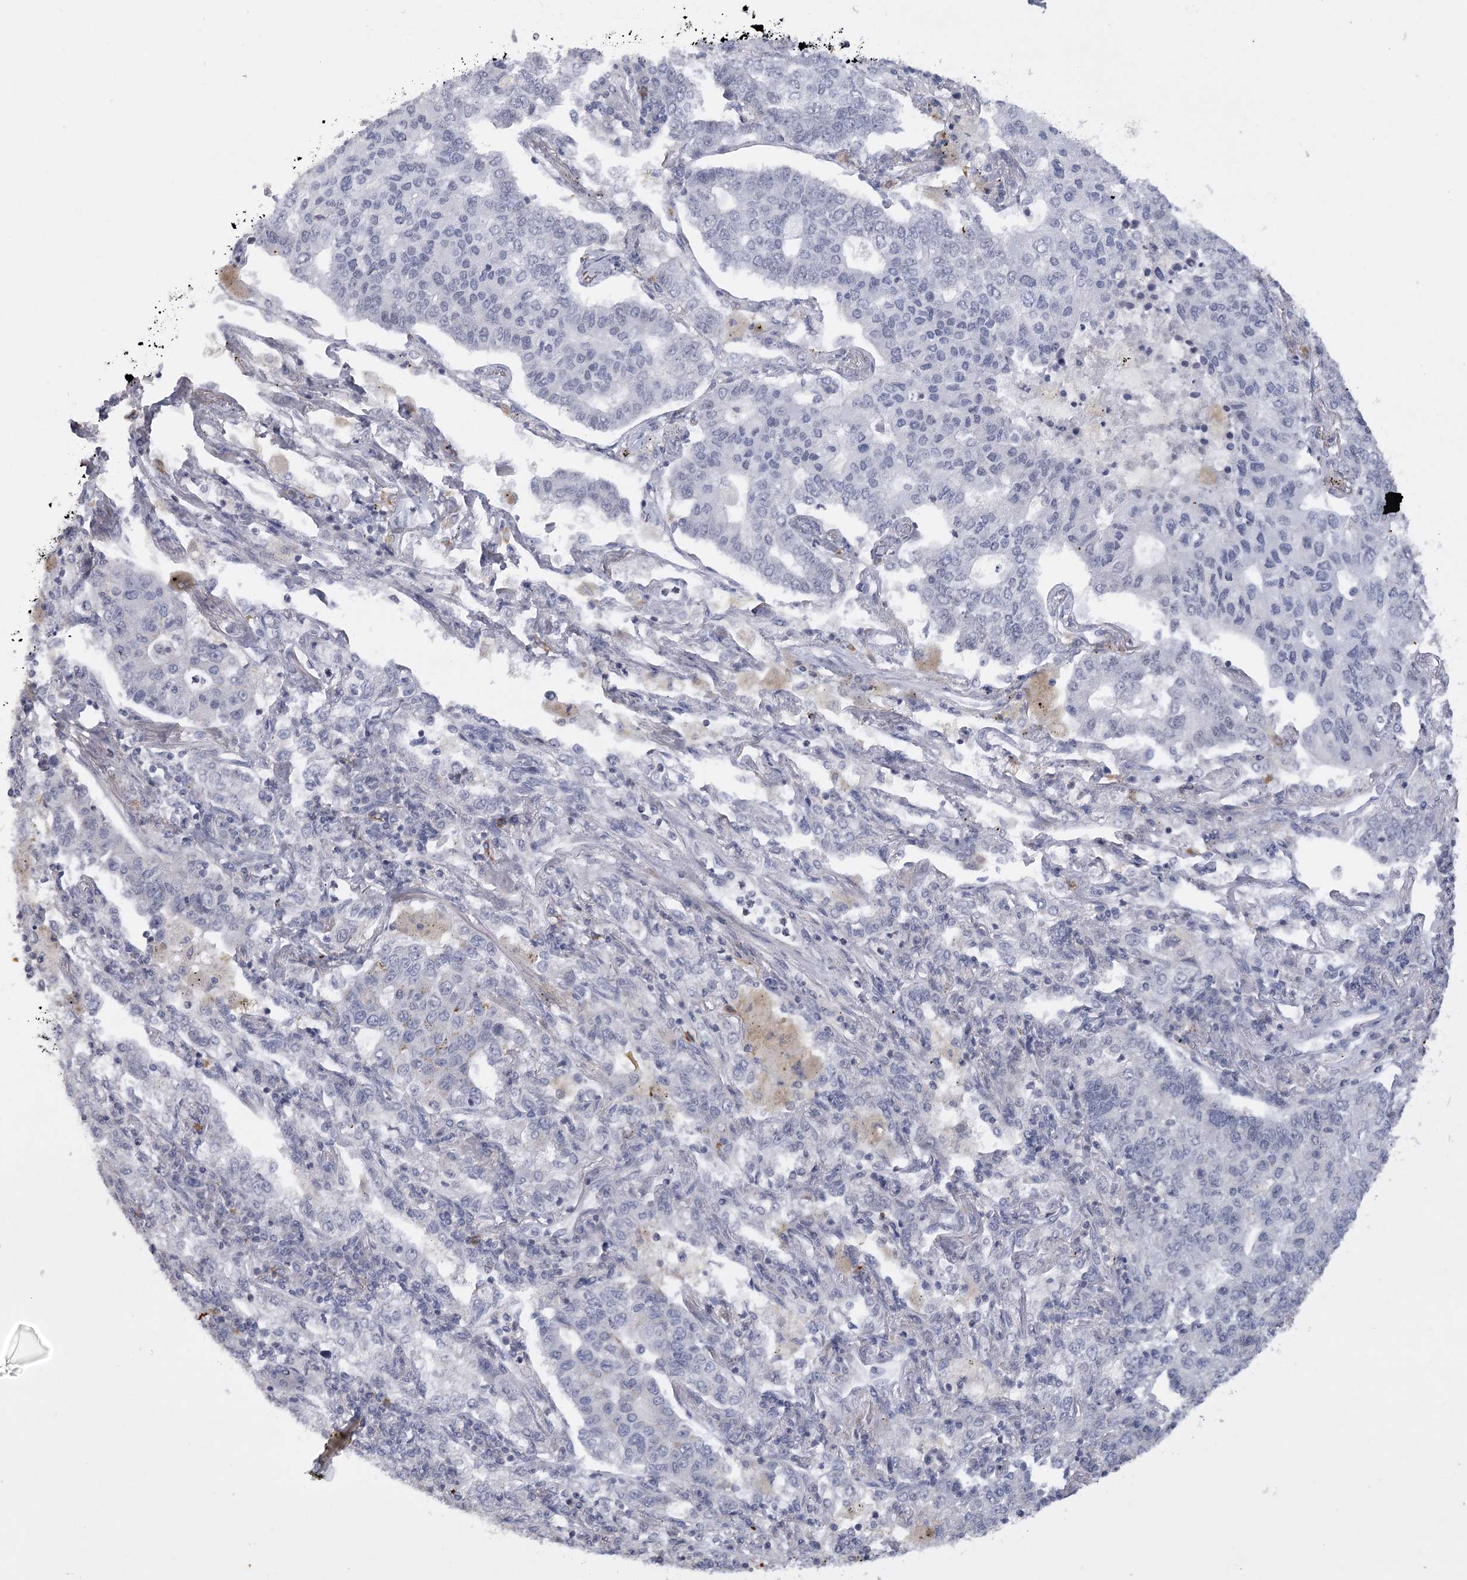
{"staining": {"intensity": "negative", "quantity": "none", "location": "none"}, "tissue": "lung cancer", "cell_type": "Tumor cells", "image_type": "cancer", "snomed": [{"axis": "morphology", "description": "Adenocarcinoma, NOS"}, {"axis": "topography", "description": "Lung"}], "caption": "This photomicrograph is of adenocarcinoma (lung) stained with IHC to label a protein in brown with the nuclei are counter-stained blue. There is no expression in tumor cells.", "gene": "FAM76B", "patient": {"sex": "male", "age": 49}}